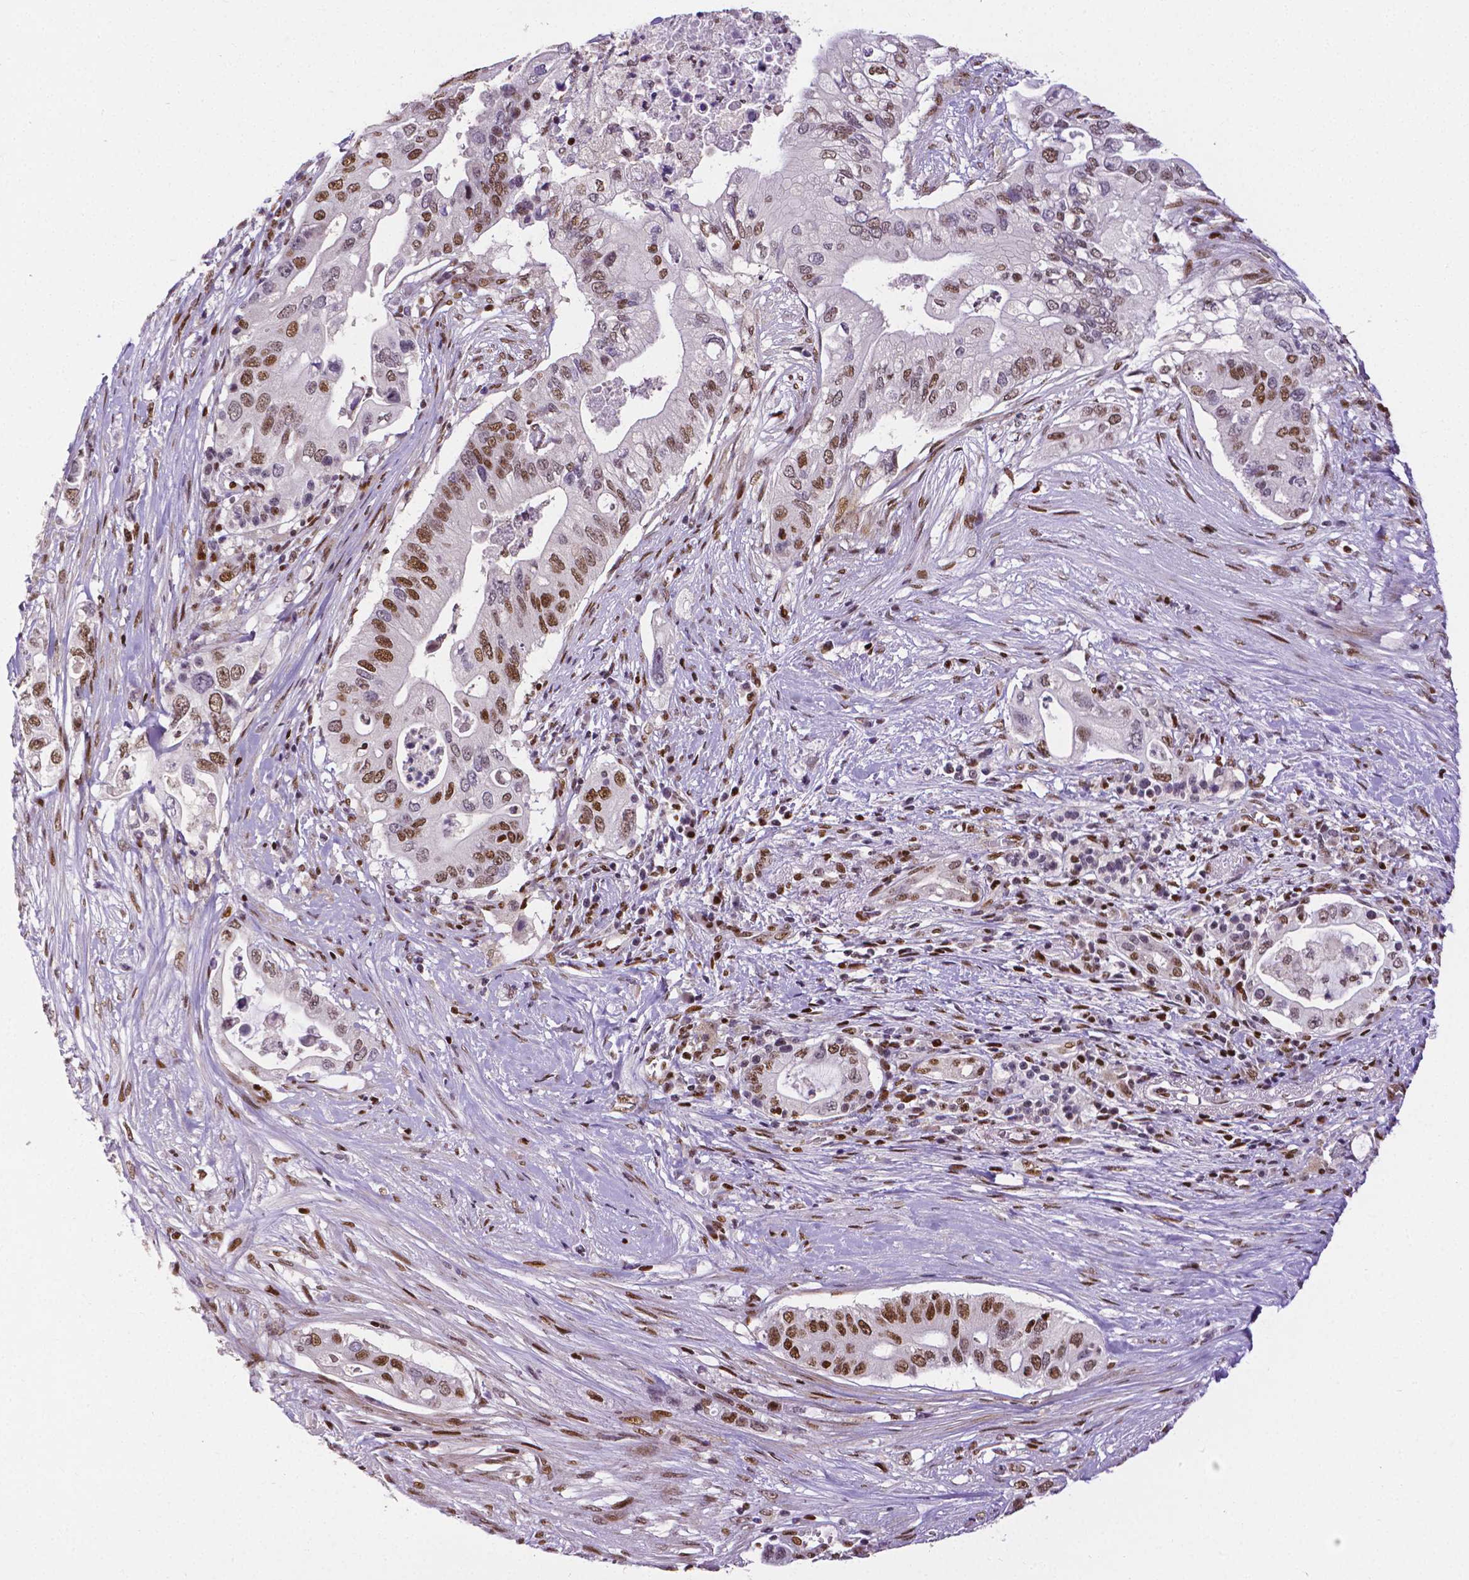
{"staining": {"intensity": "moderate", "quantity": "25%-75%", "location": "nuclear"}, "tissue": "pancreatic cancer", "cell_type": "Tumor cells", "image_type": "cancer", "snomed": [{"axis": "morphology", "description": "Adenocarcinoma, NOS"}, {"axis": "topography", "description": "Pancreas"}], "caption": "Immunohistochemistry staining of pancreatic cancer, which exhibits medium levels of moderate nuclear expression in approximately 25%-75% of tumor cells indicating moderate nuclear protein positivity. The staining was performed using DAB (brown) for protein detection and nuclei were counterstained in hematoxylin (blue).", "gene": "CTCF", "patient": {"sex": "female", "age": 72}}